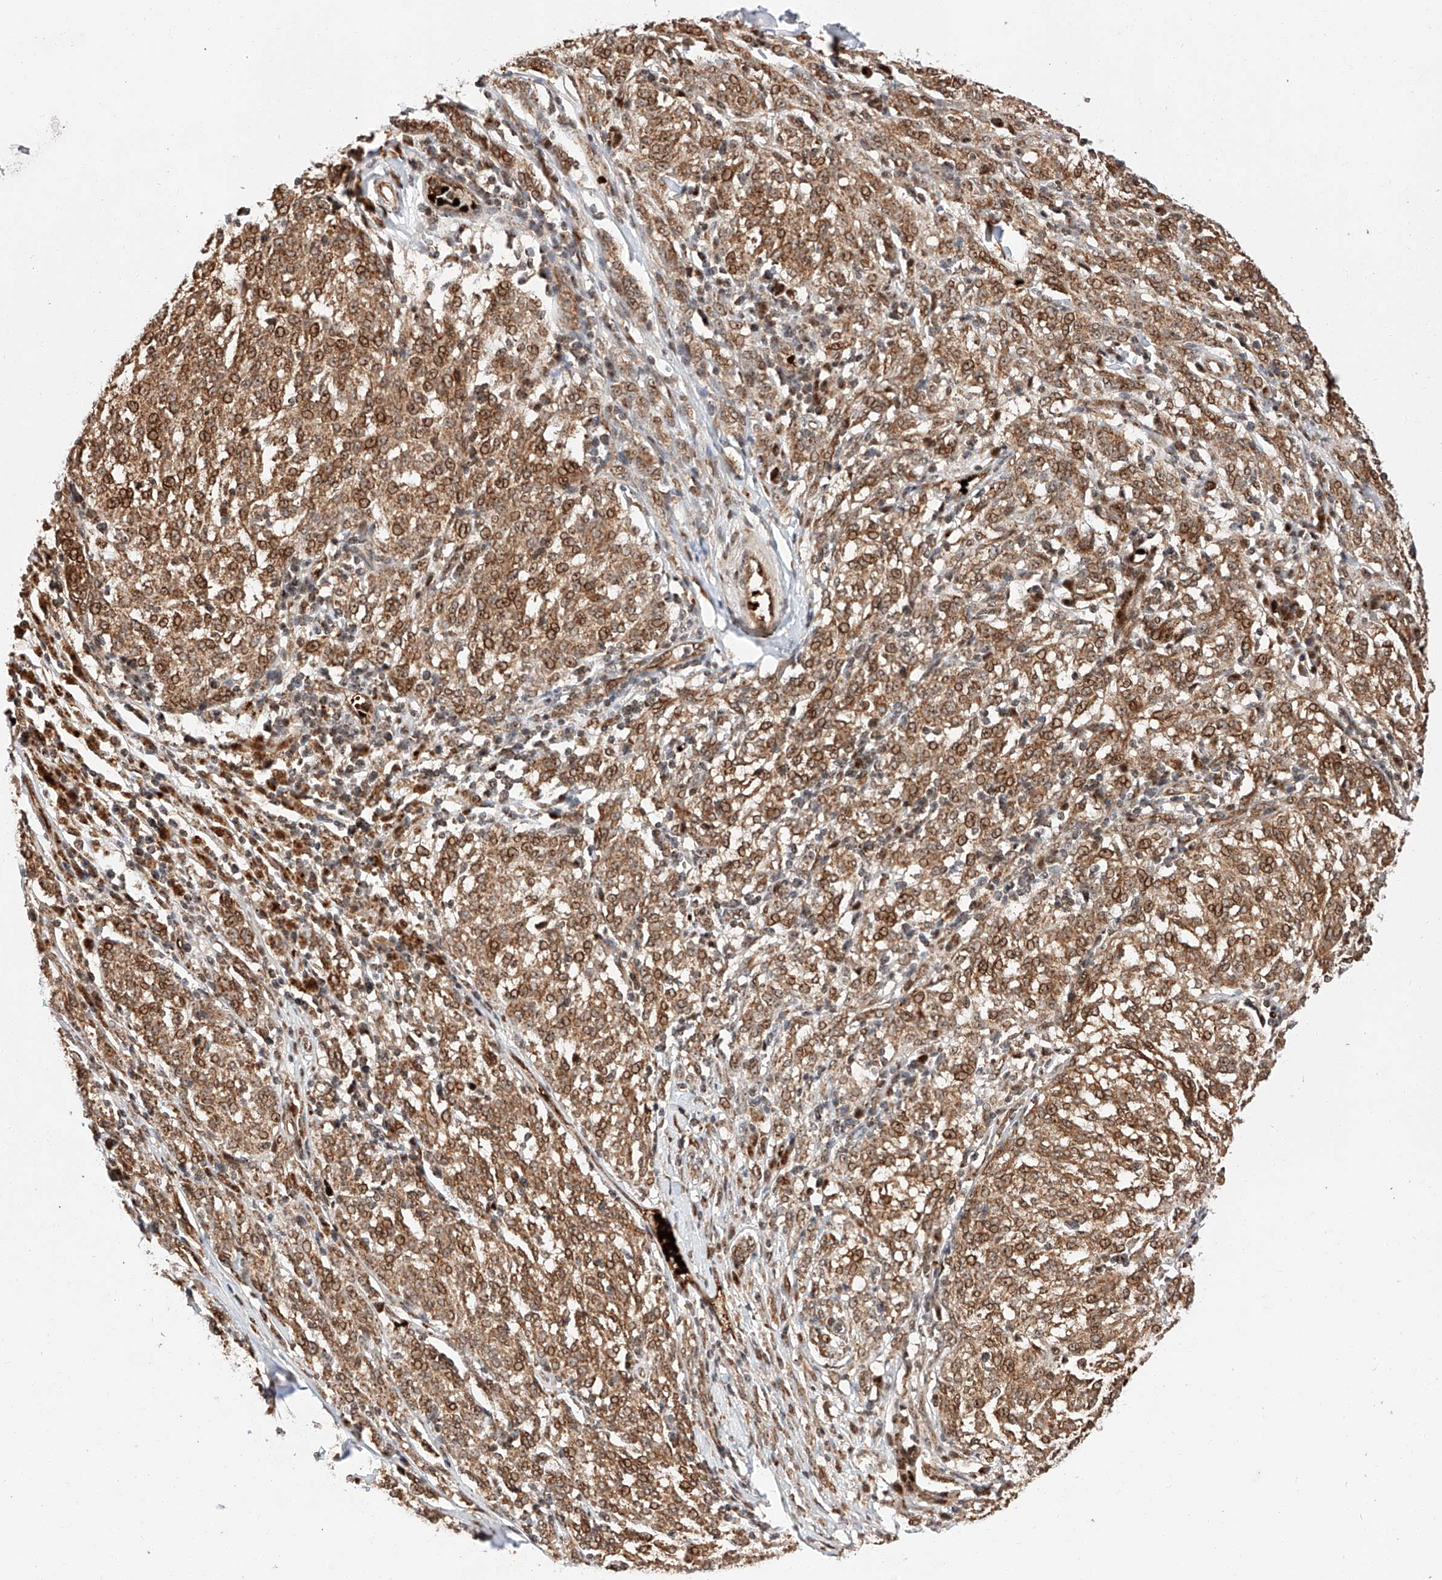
{"staining": {"intensity": "moderate", "quantity": ">75%", "location": "cytoplasmic/membranous,nuclear"}, "tissue": "melanoma", "cell_type": "Tumor cells", "image_type": "cancer", "snomed": [{"axis": "morphology", "description": "Malignant melanoma, NOS"}, {"axis": "topography", "description": "Skin"}], "caption": "Melanoma stained for a protein (brown) reveals moderate cytoplasmic/membranous and nuclear positive staining in approximately >75% of tumor cells.", "gene": "THTPA", "patient": {"sex": "female", "age": 72}}